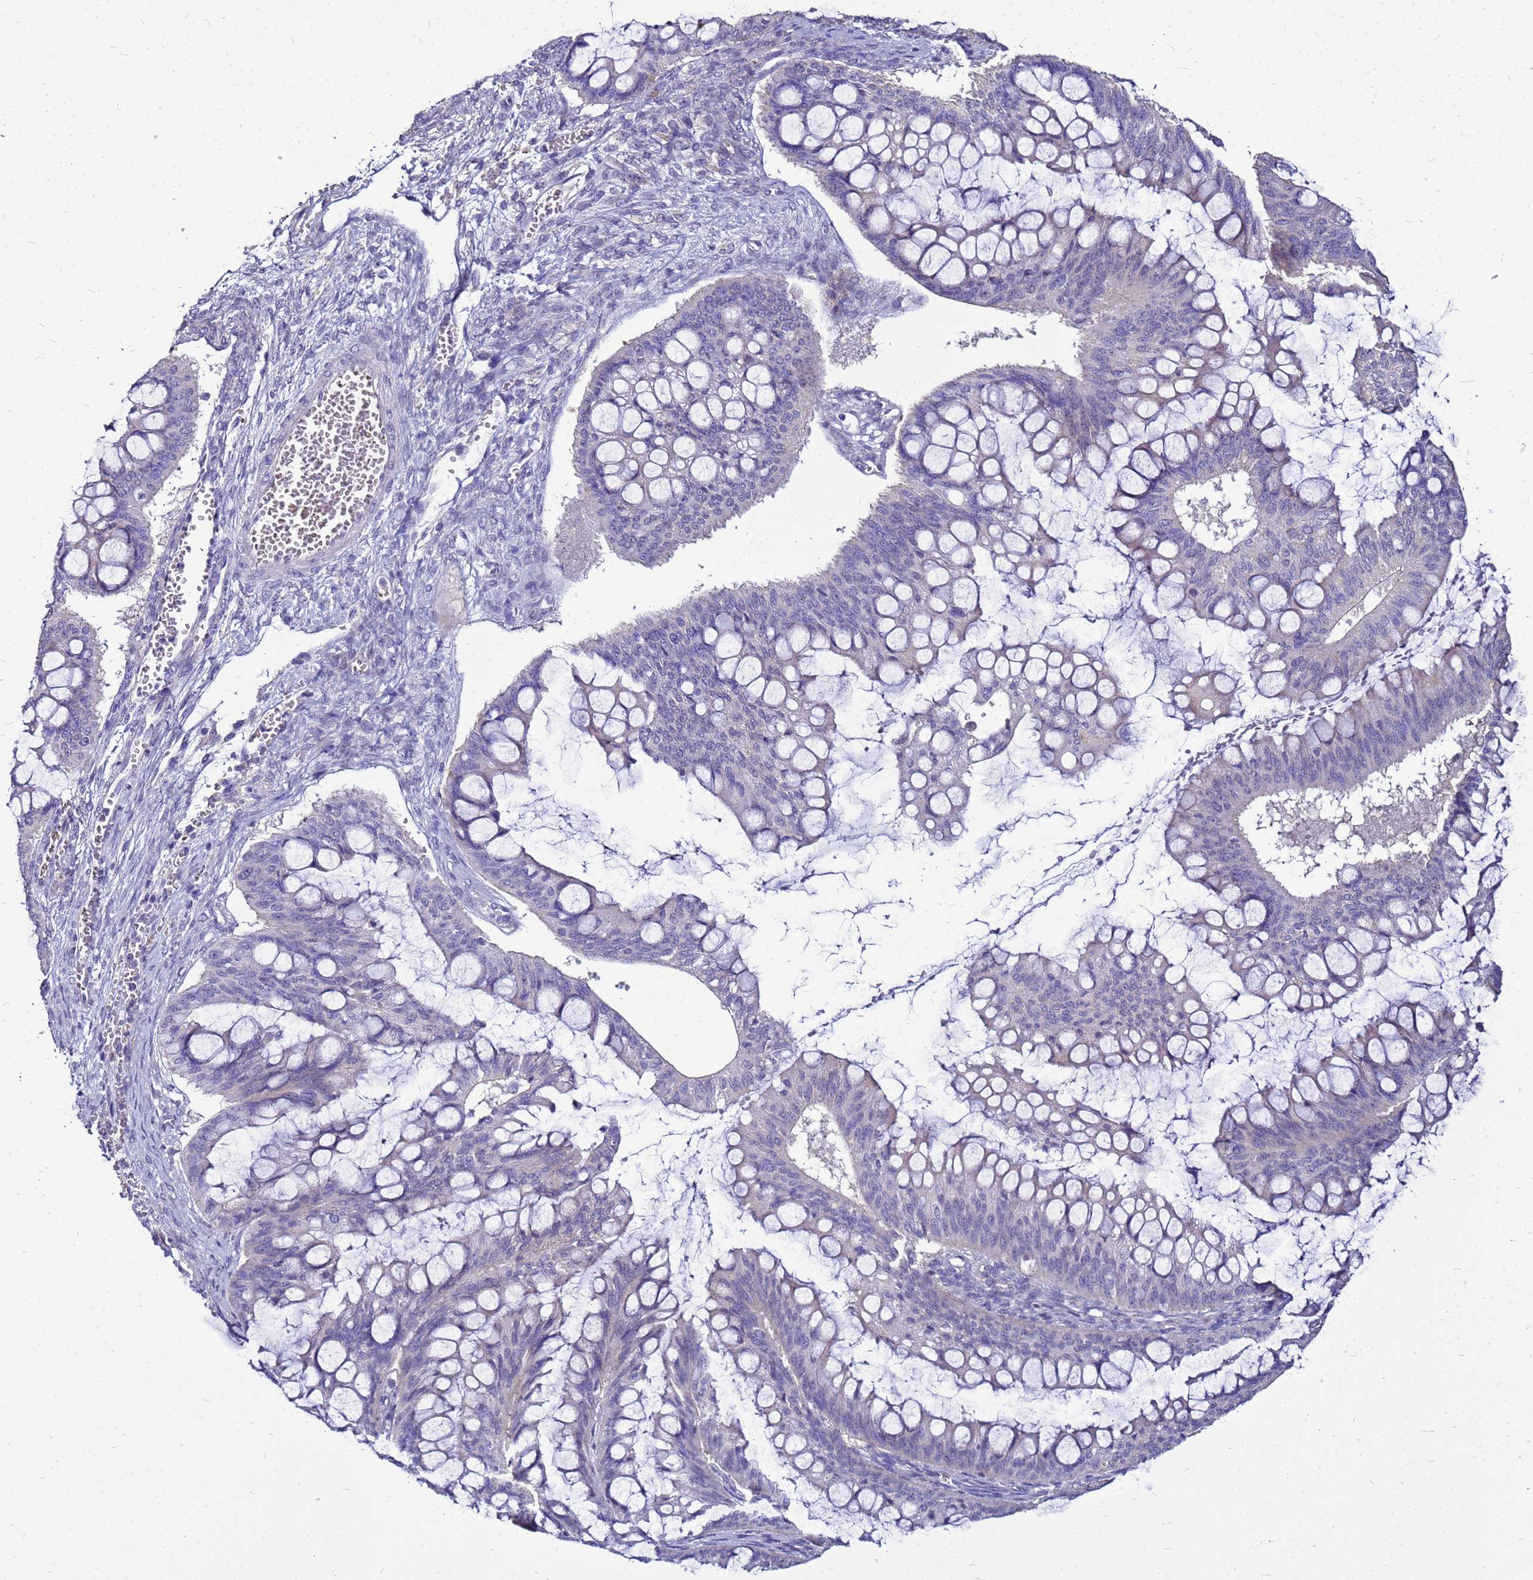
{"staining": {"intensity": "negative", "quantity": "none", "location": "none"}, "tissue": "ovarian cancer", "cell_type": "Tumor cells", "image_type": "cancer", "snomed": [{"axis": "morphology", "description": "Cystadenocarcinoma, mucinous, NOS"}, {"axis": "topography", "description": "Ovary"}], "caption": "The immunohistochemistry micrograph has no significant staining in tumor cells of ovarian cancer (mucinous cystadenocarcinoma) tissue.", "gene": "S100A2", "patient": {"sex": "female", "age": 73}}